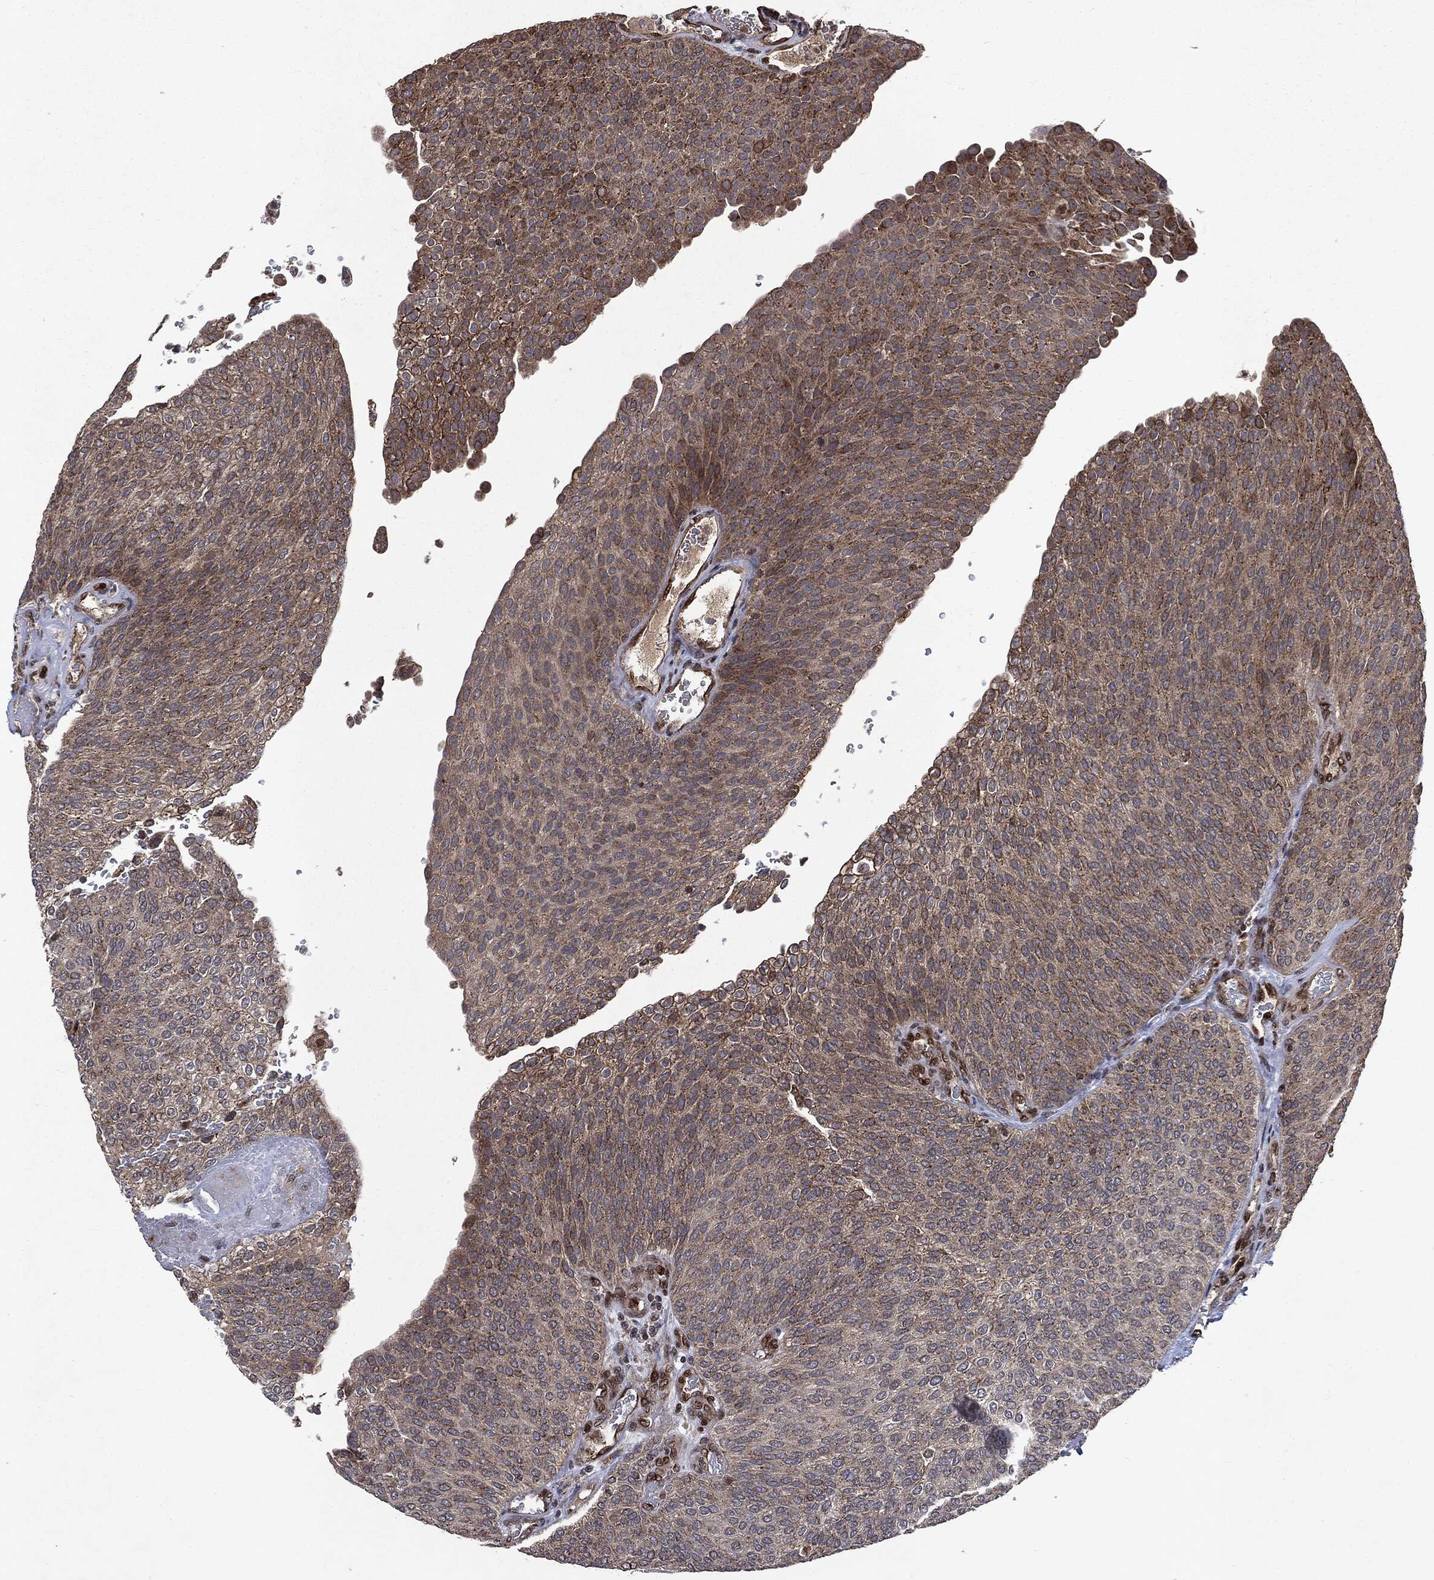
{"staining": {"intensity": "moderate", "quantity": "<25%", "location": "cytoplasmic/membranous"}, "tissue": "urothelial cancer", "cell_type": "Tumor cells", "image_type": "cancer", "snomed": [{"axis": "morphology", "description": "Urothelial carcinoma, High grade"}, {"axis": "topography", "description": "Urinary bladder"}], "caption": "Protein expression analysis of human urothelial carcinoma (high-grade) reveals moderate cytoplasmic/membranous staining in about <25% of tumor cells.", "gene": "PLPPR2", "patient": {"sex": "female", "age": 79}}